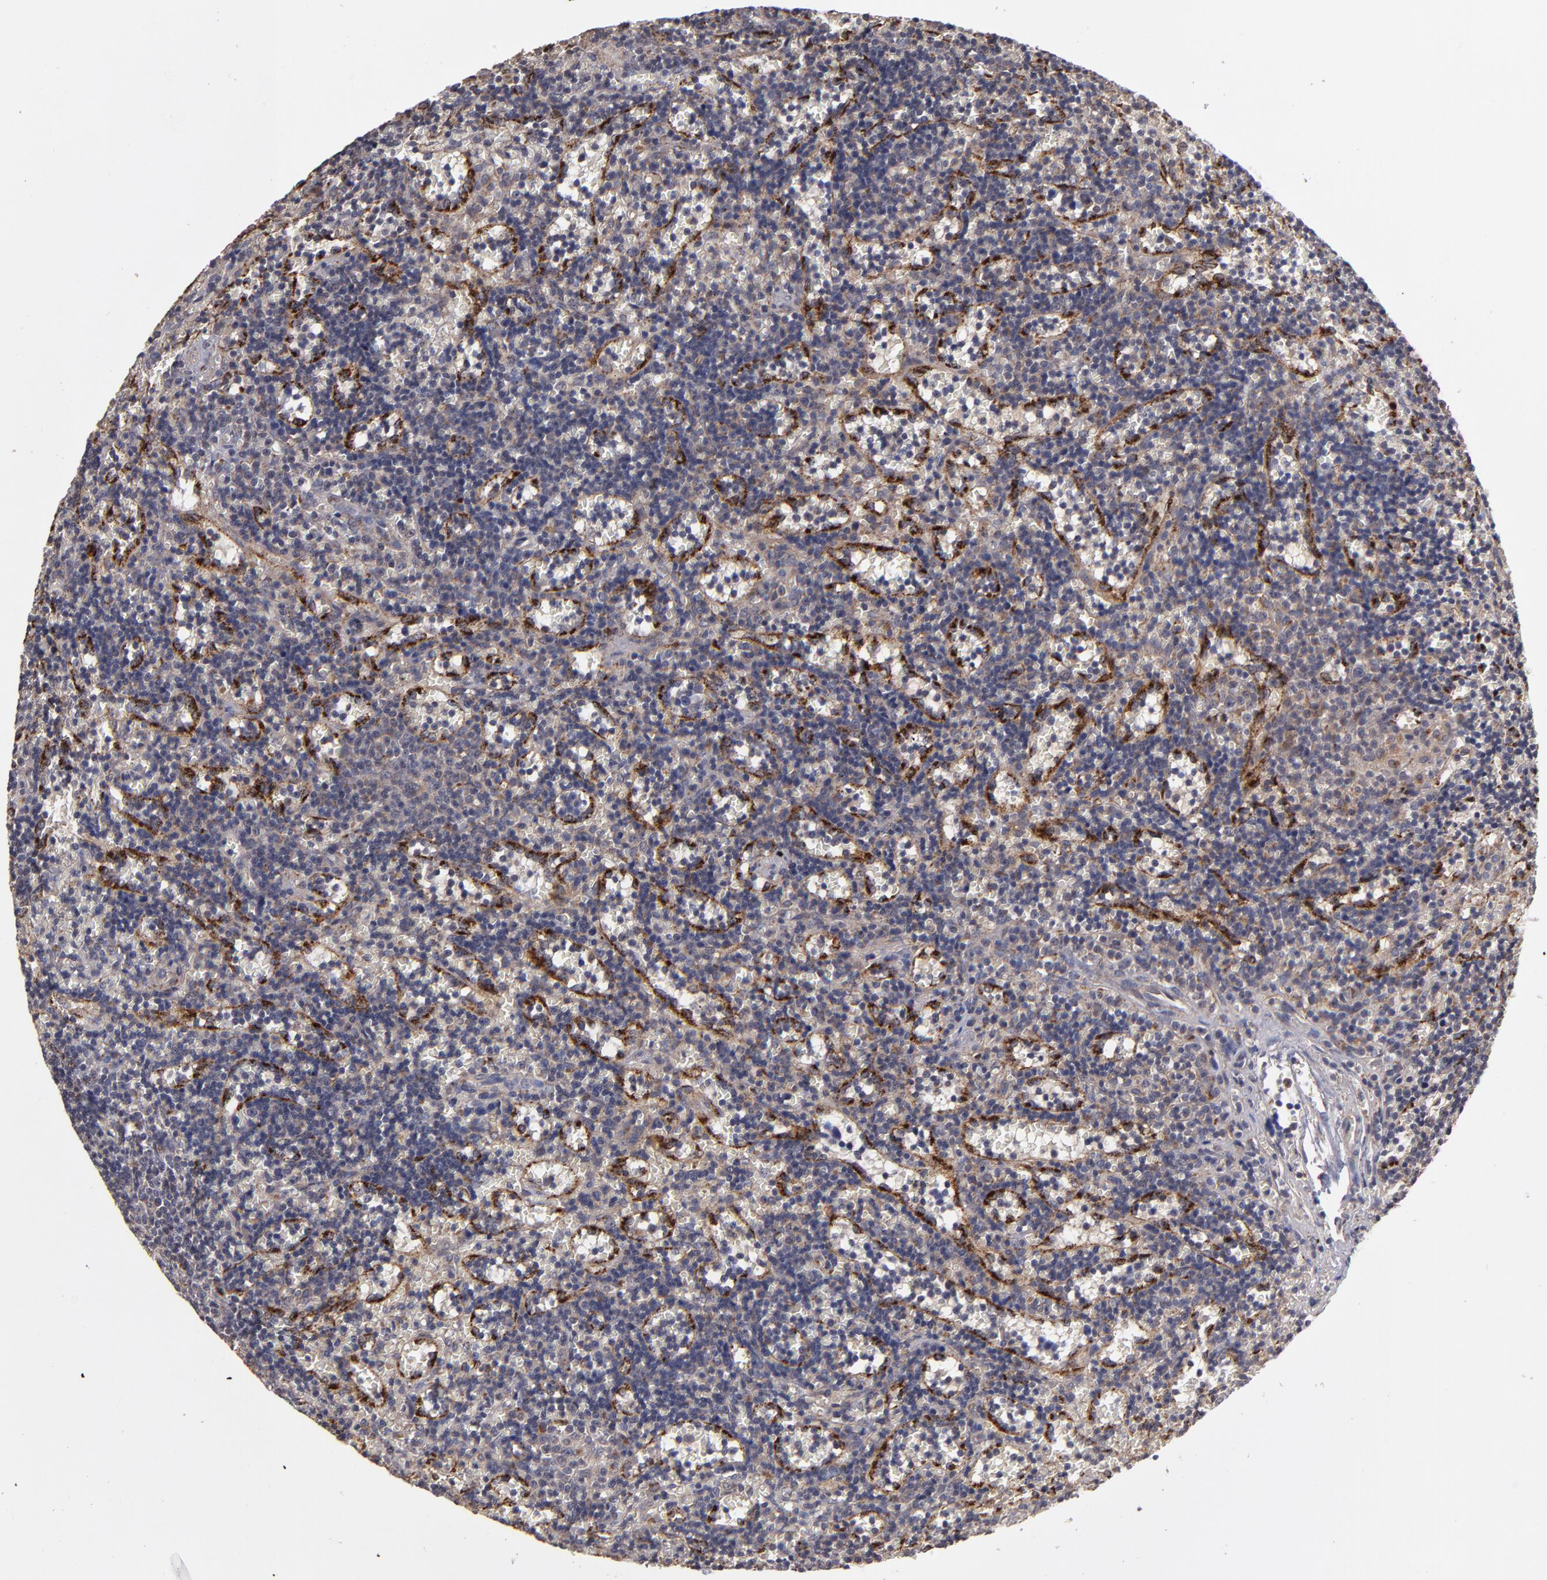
{"staining": {"intensity": "negative", "quantity": "none", "location": "none"}, "tissue": "lymphoma", "cell_type": "Tumor cells", "image_type": "cancer", "snomed": [{"axis": "morphology", "description": "Malignant lymphoma, non-Hodgkin's type, Low grade"}, {"axis": "topography", "description": "Spleen"}], "caption": "Tumor cells are negative for protein expression in human low-grade malignant lymphoma, non-Hodgkin's type.", "gene": "CTSO", "patient": {"sex": "male", "age": 60}}